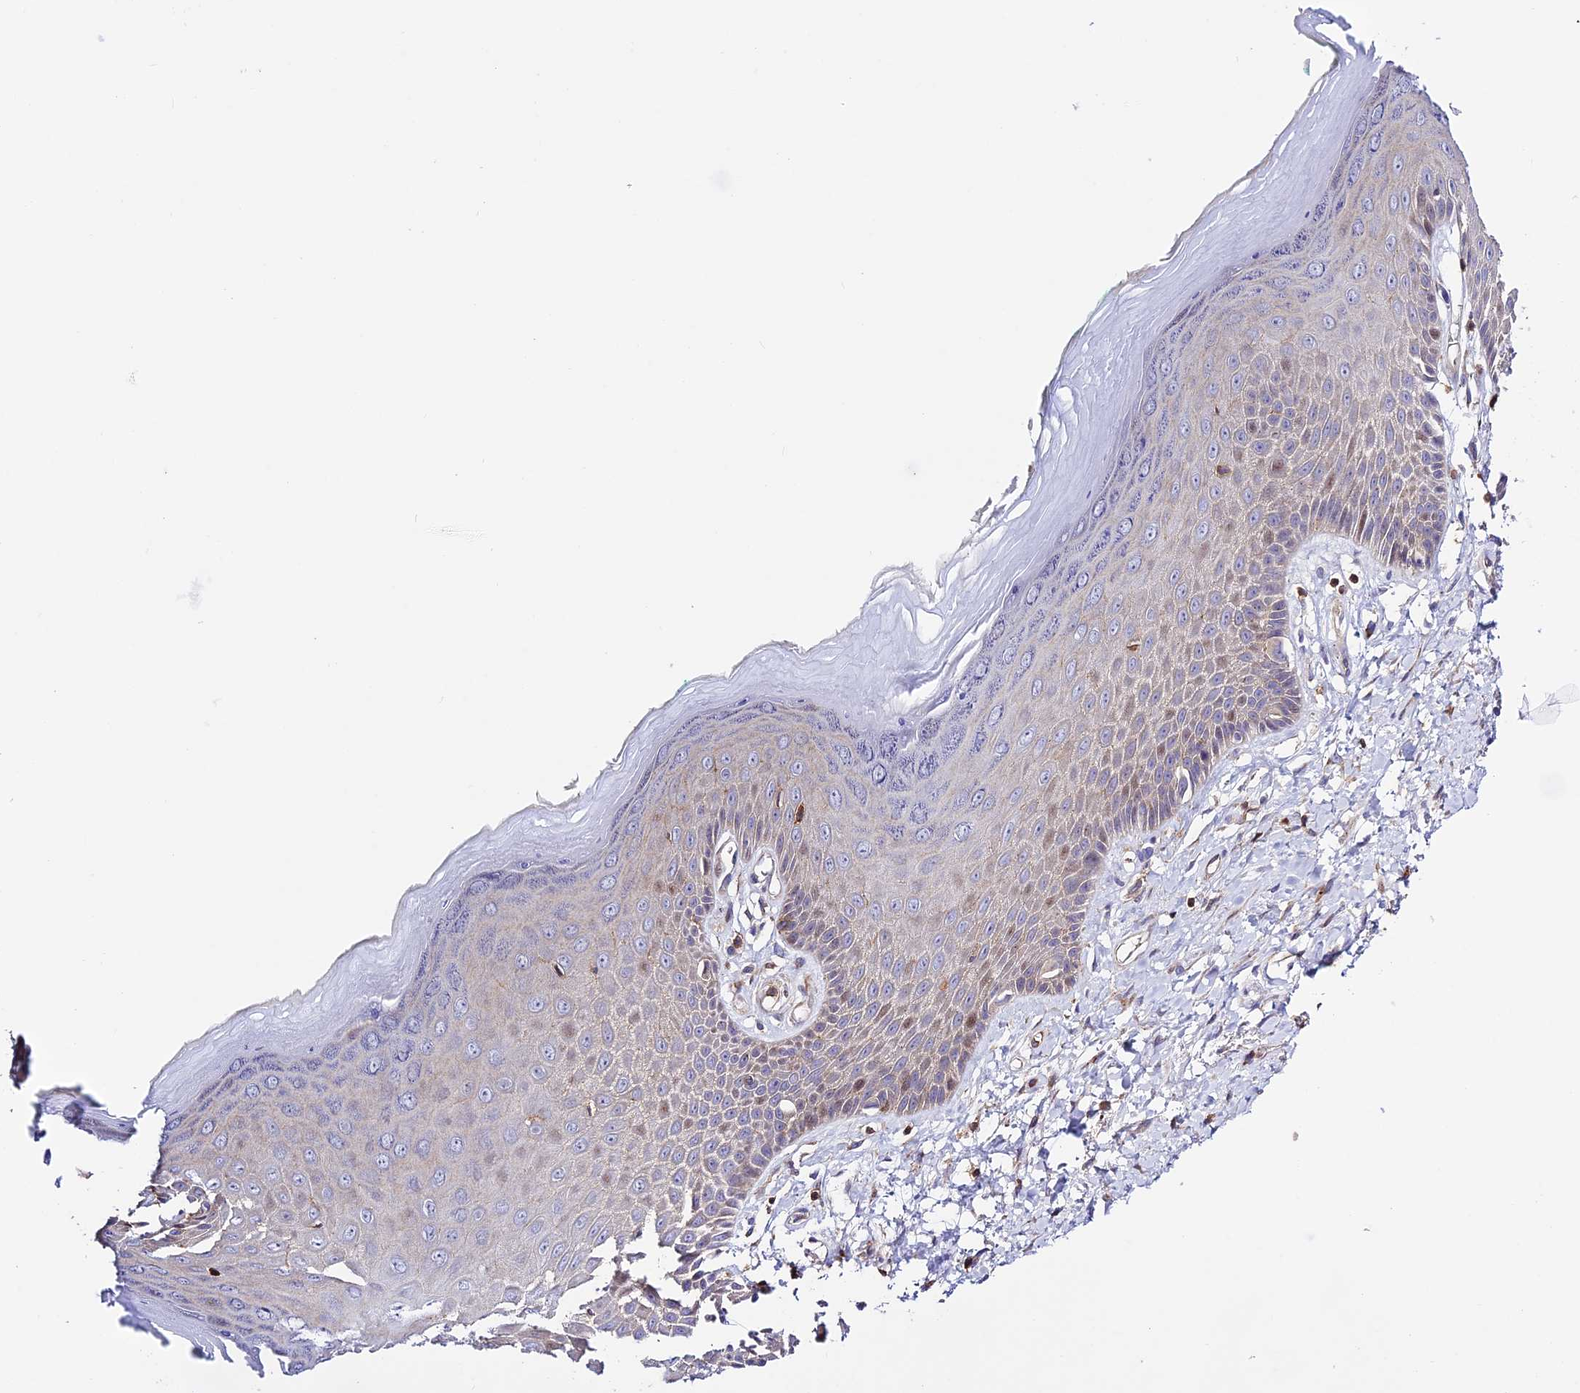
{"staining": {"intensity": "weak", "quantity": "<25%", "location": "cytoplasmic/membranous"}, "tissue": "skin", "cell_type": "Epidermal cells", "image_type": "normal", "snomed": [{"axis": "morphology", "description": "Normal tissue, NOS"}, {"axis": "topography", "description": "Anal"}], "caption": "Epidermal cells are negative for protein expression in benign human skin. (Brightfield microscopy of DAB (3,3'-diaminobenzidine) IHC at high magnification).", "gene": "PRIM1", "patient": {"sex": "male", "age": 78}}